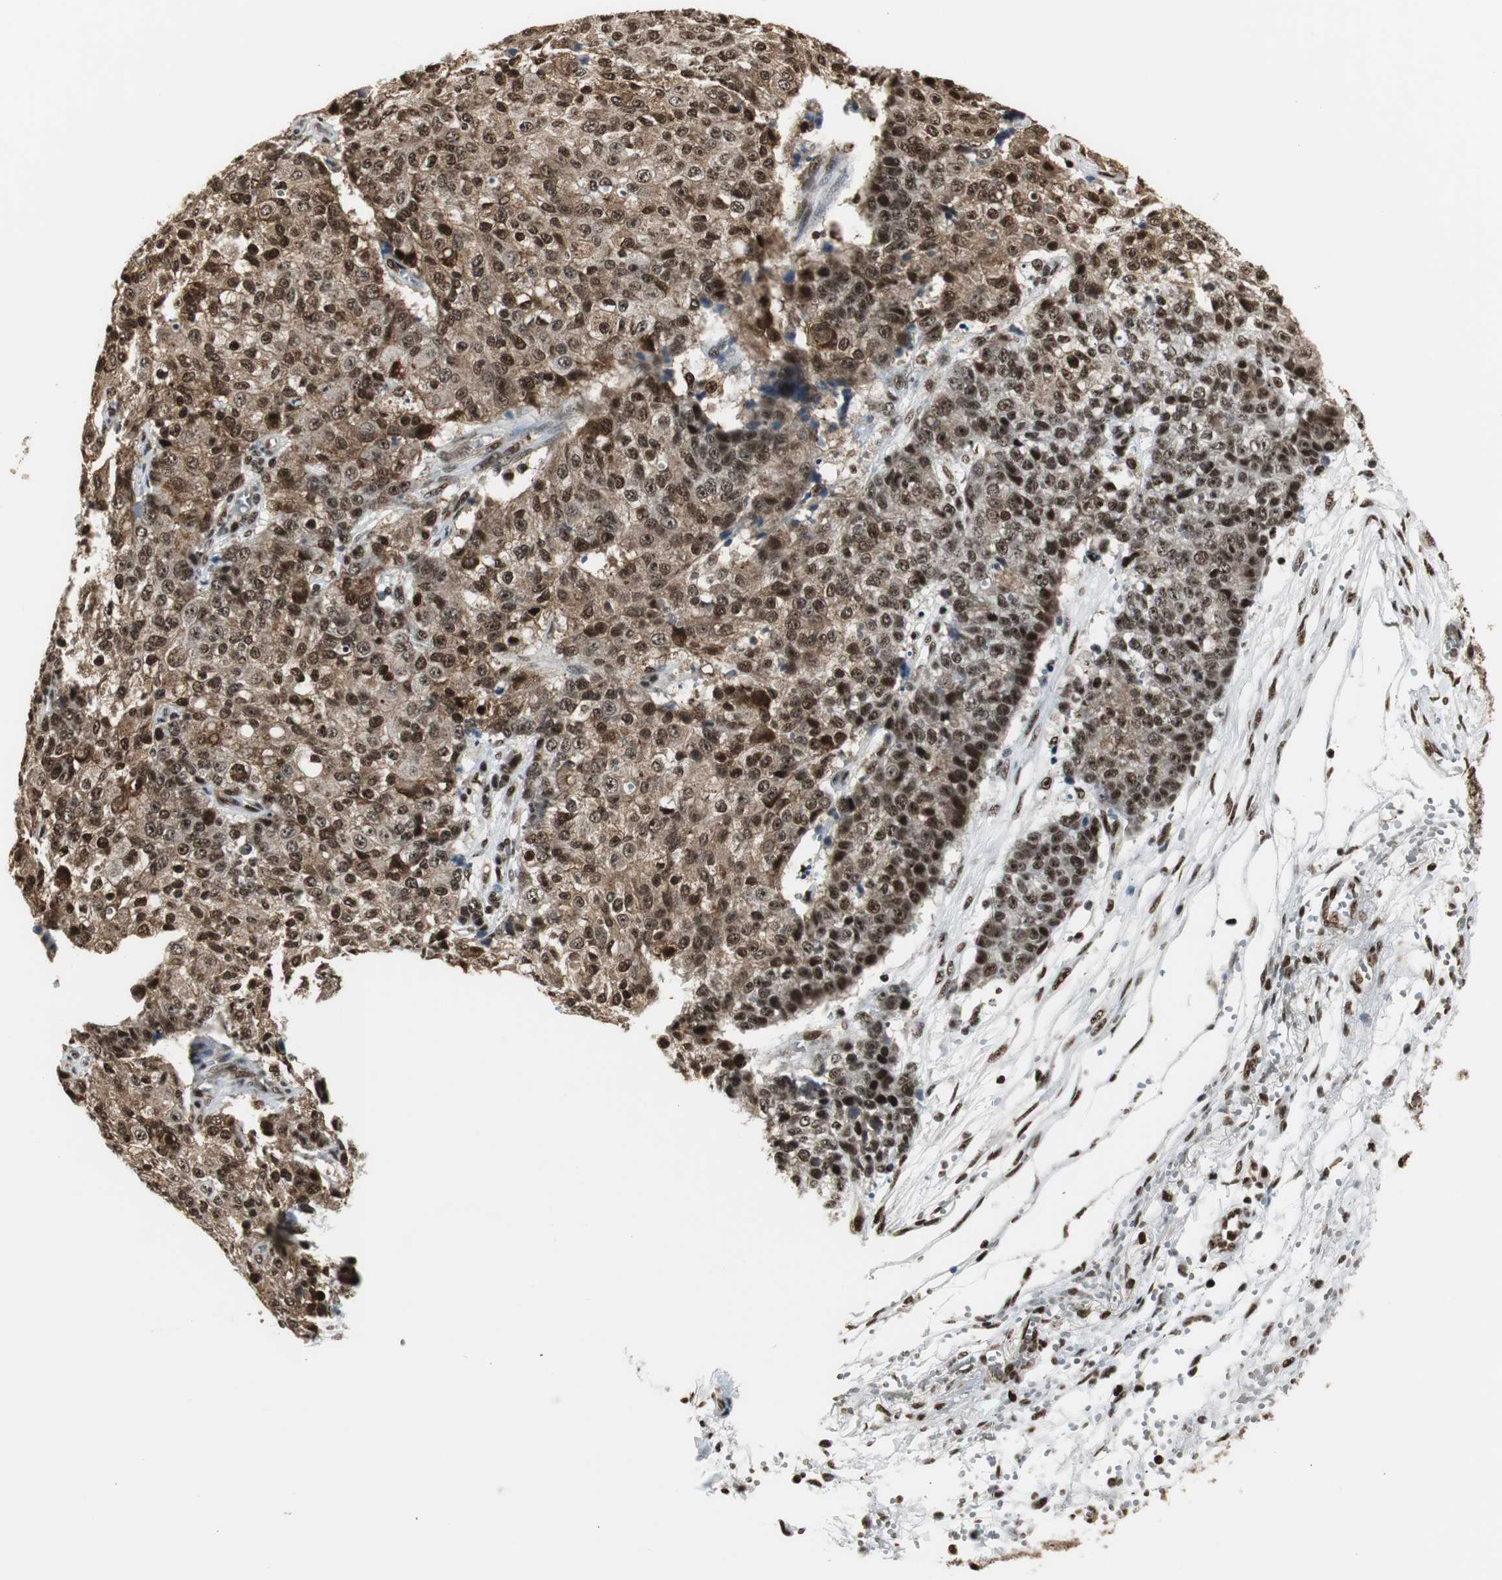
{"staining": {"intensity": "strong", "quantity": ">75%", "location": "cytoplasmic/membranous,nuclear"}, "tissue": "ovarian cancer", "cell_type": "Tumor cells", "image_type": "cancer", "snomed": [{"axis": "morphology", "description": "Carcinoma, endometroid"}, {"axis": "topography", "description": "Ovary"}], "caption": "There is high levels of strong cytoplasmic/membranous and nuclear positivity in tumor cells of ovarian endometroid carcinoma, as demonstrated by immunohistochemical staining (brown color).", "gene": "PARN", "patient": {"sex": "female", "age": 42}}